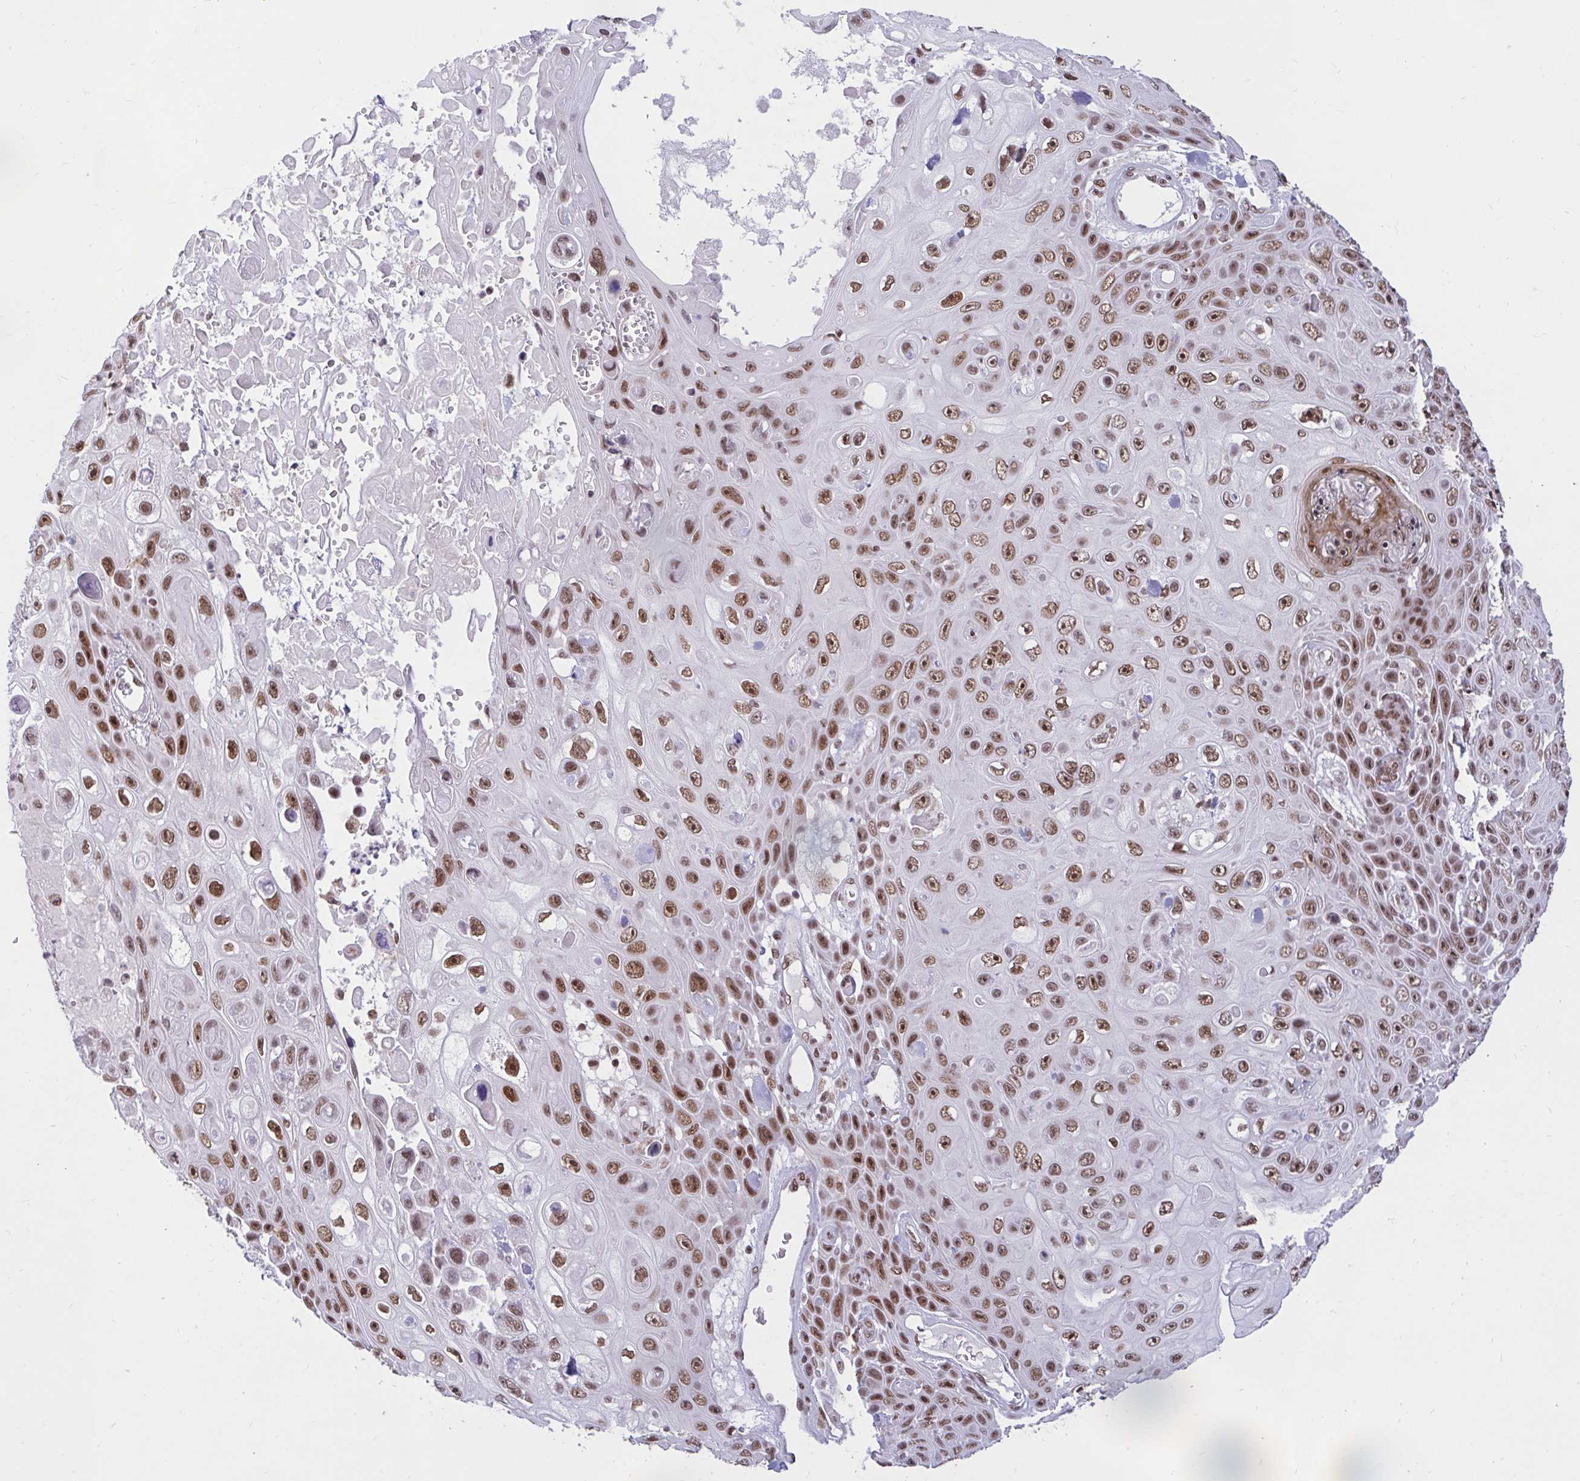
{"staining": {"intensity": "strong", "quantity": ">75%", "location": "nuclear"}, "tissue": "skin cancer", "cell_type": "Tumor cells", "image_type": "cancer", "snomed": [{"axis": "morphology", "description": "Squamous cell carcinoma, NOS"}, {"axis": "topography", "description": "Skin"}], "caption": "Immunohistochemical staining of human skin squamous cell carcinoma reveals high levels of strong nuclear positivity in approximately >75% of tumor cells.", "gene": "PHF10", "patient": {"sex": "male", "age": 82}}